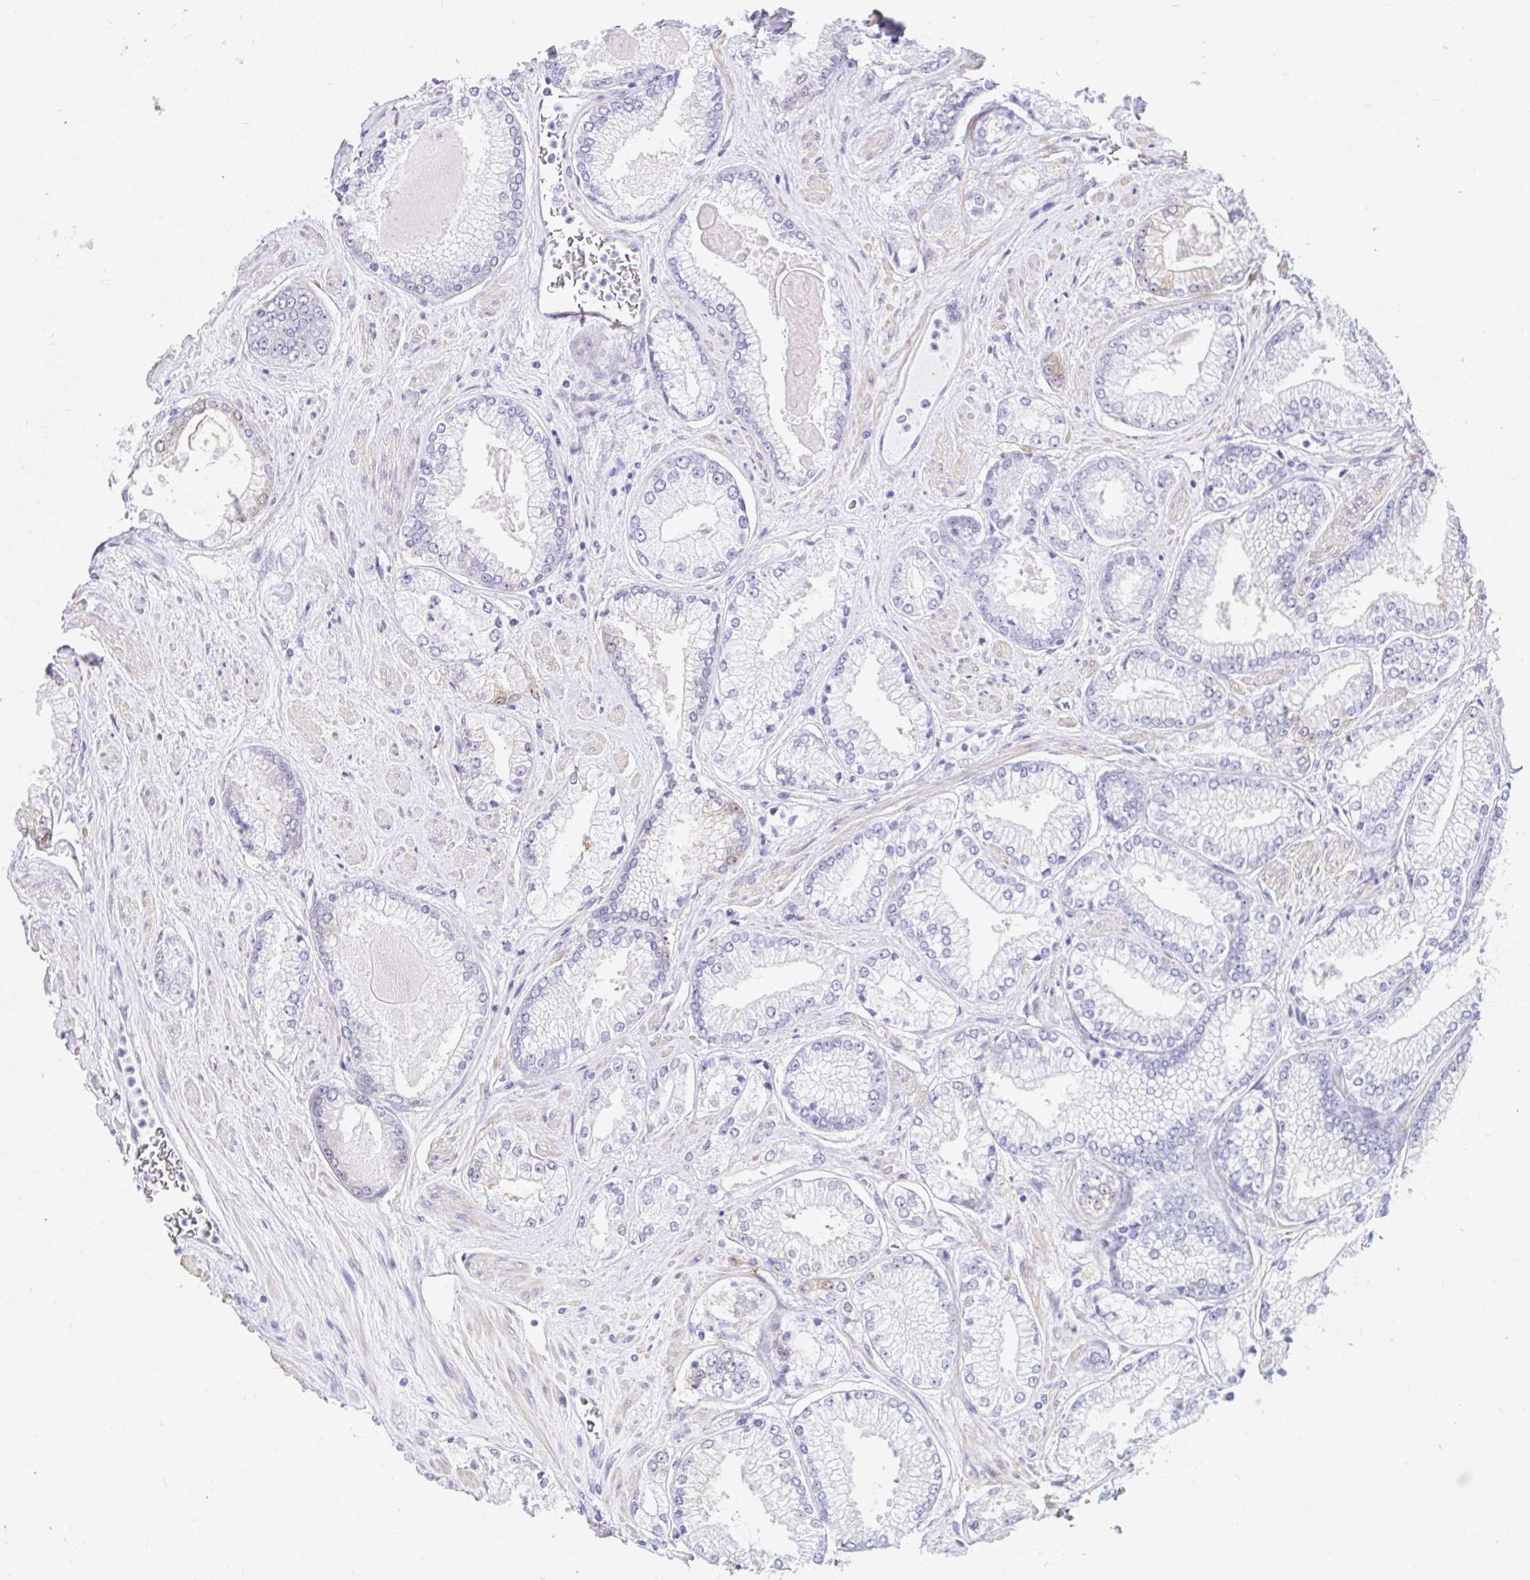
{"staining": {"intensity": "negative", "quantity": "none", "location": "none"}, "tissue": "prostate cancer", "cell_type": "Tumor cells", "image_type": "cancer", "snomed": [{"axis": "morphology", "description": "Adenocarcinoma, Low grade"}, {"axis": "topography", "description": "Prostate"}], "caption": "An immunohistochemistry (IHC) image of prostate cancer is shown. There is no staining in tumor cells of prostate cancer. Nuclei are stained in blue.", "gene": "PPP1R1B", "patient": {"sex": "male", "age": 67}}